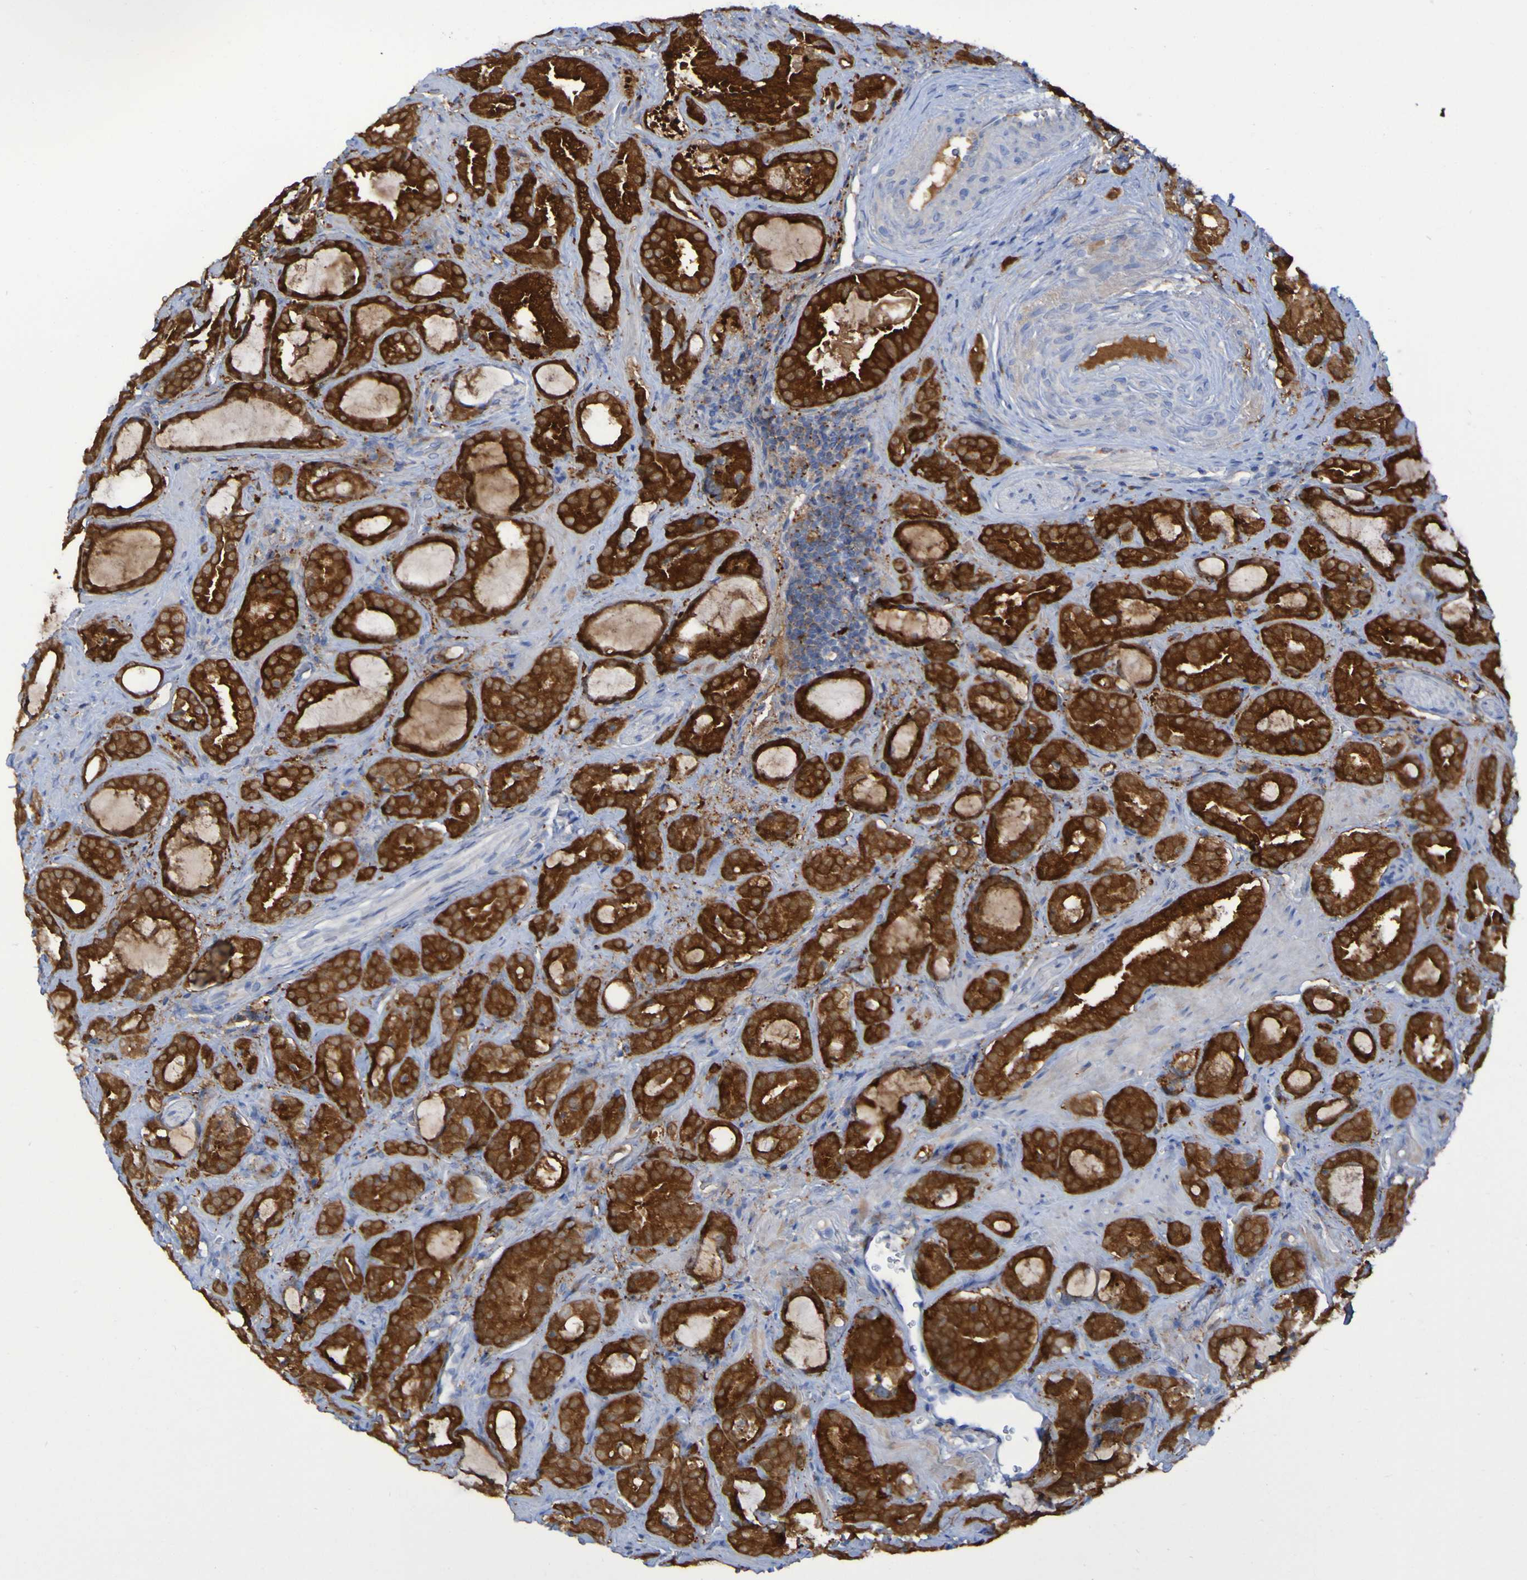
{"staining": {"intensity": "strong", "quantity": ">75%", "location": "cytoplasmic/membranous"}, "tissue": "prostate cancer", "cell_type": "Tumor cells", "image_type": "cancer", "snomed": [{"axis": "morphology", "description": "Adenocarcinoma, Low grade"}, {"axis": "topography", "description": "Prostate"}], "caption": "A photomicrograph showing strong cytoplasmic/membranous positivity in about >75% of tumor cells in prostate cancer, as visualized by brown immunohistochemical staining.", "gene": "MPPE1", "patient": {"sex": "male", "age": 60}}